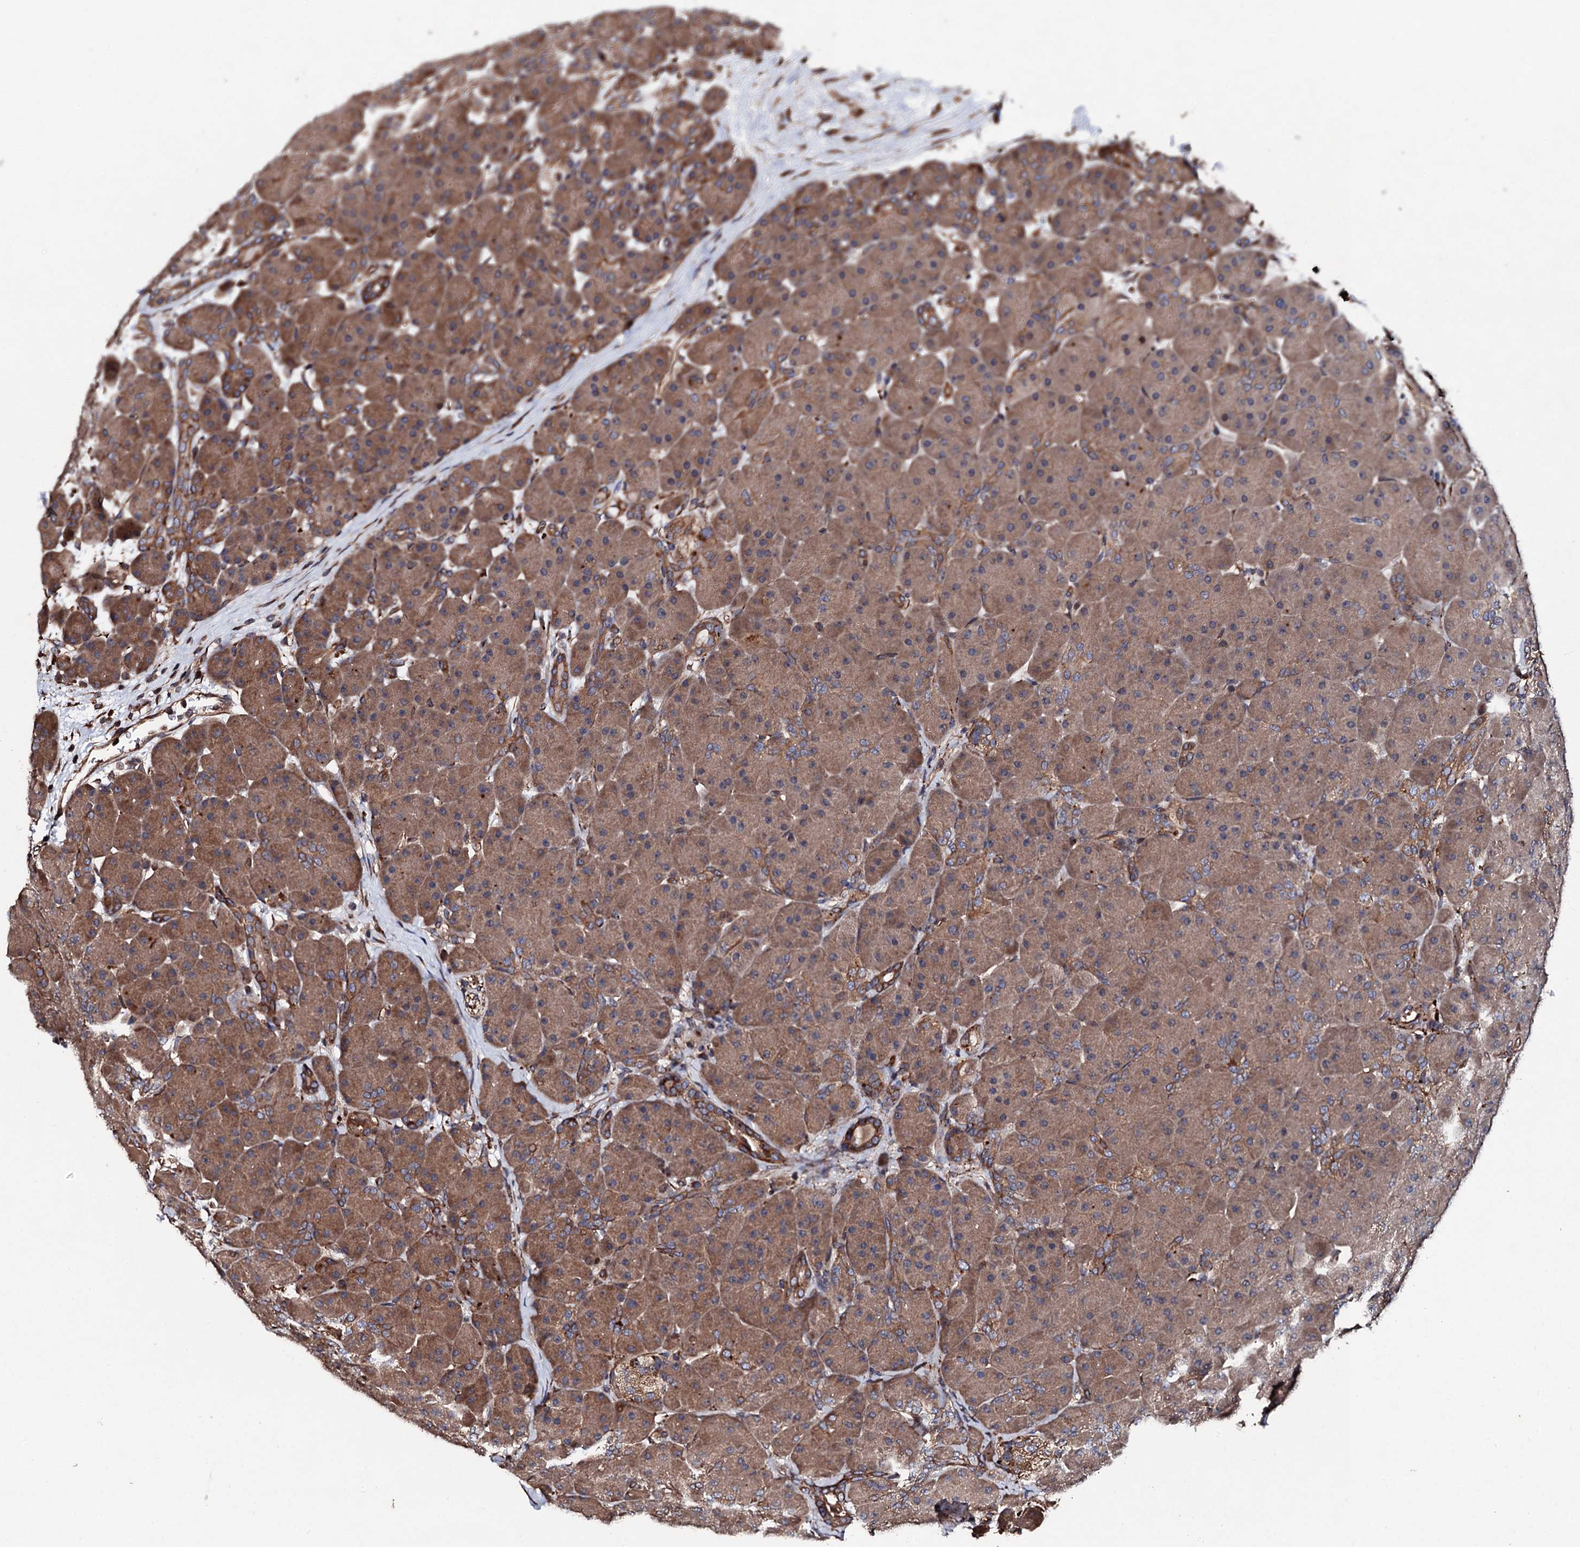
{"staining": {"intensity": "moderate", "quantity": ">75%", "location": "cytoplasmic/membranous"}, "tissue": "pancreas", "cell_type": "Exocrine glandular cells", "image_type": "normal", "snomed": [{"axis": "morphology", "description": "Normal tissue, NOS"}, {"axis": "topography", "description": "Pancreas"}], "caption": "Exocrine glandular cells reveal medium levels of moderate cytoplasmic/membranous expression in about >75% of cells in normal pancreas. (DAB IHC, brown staining for protein, blue staining for nuclei).", "gene": "CKAP5", "patient": {"sex": "male", "age": 66}}